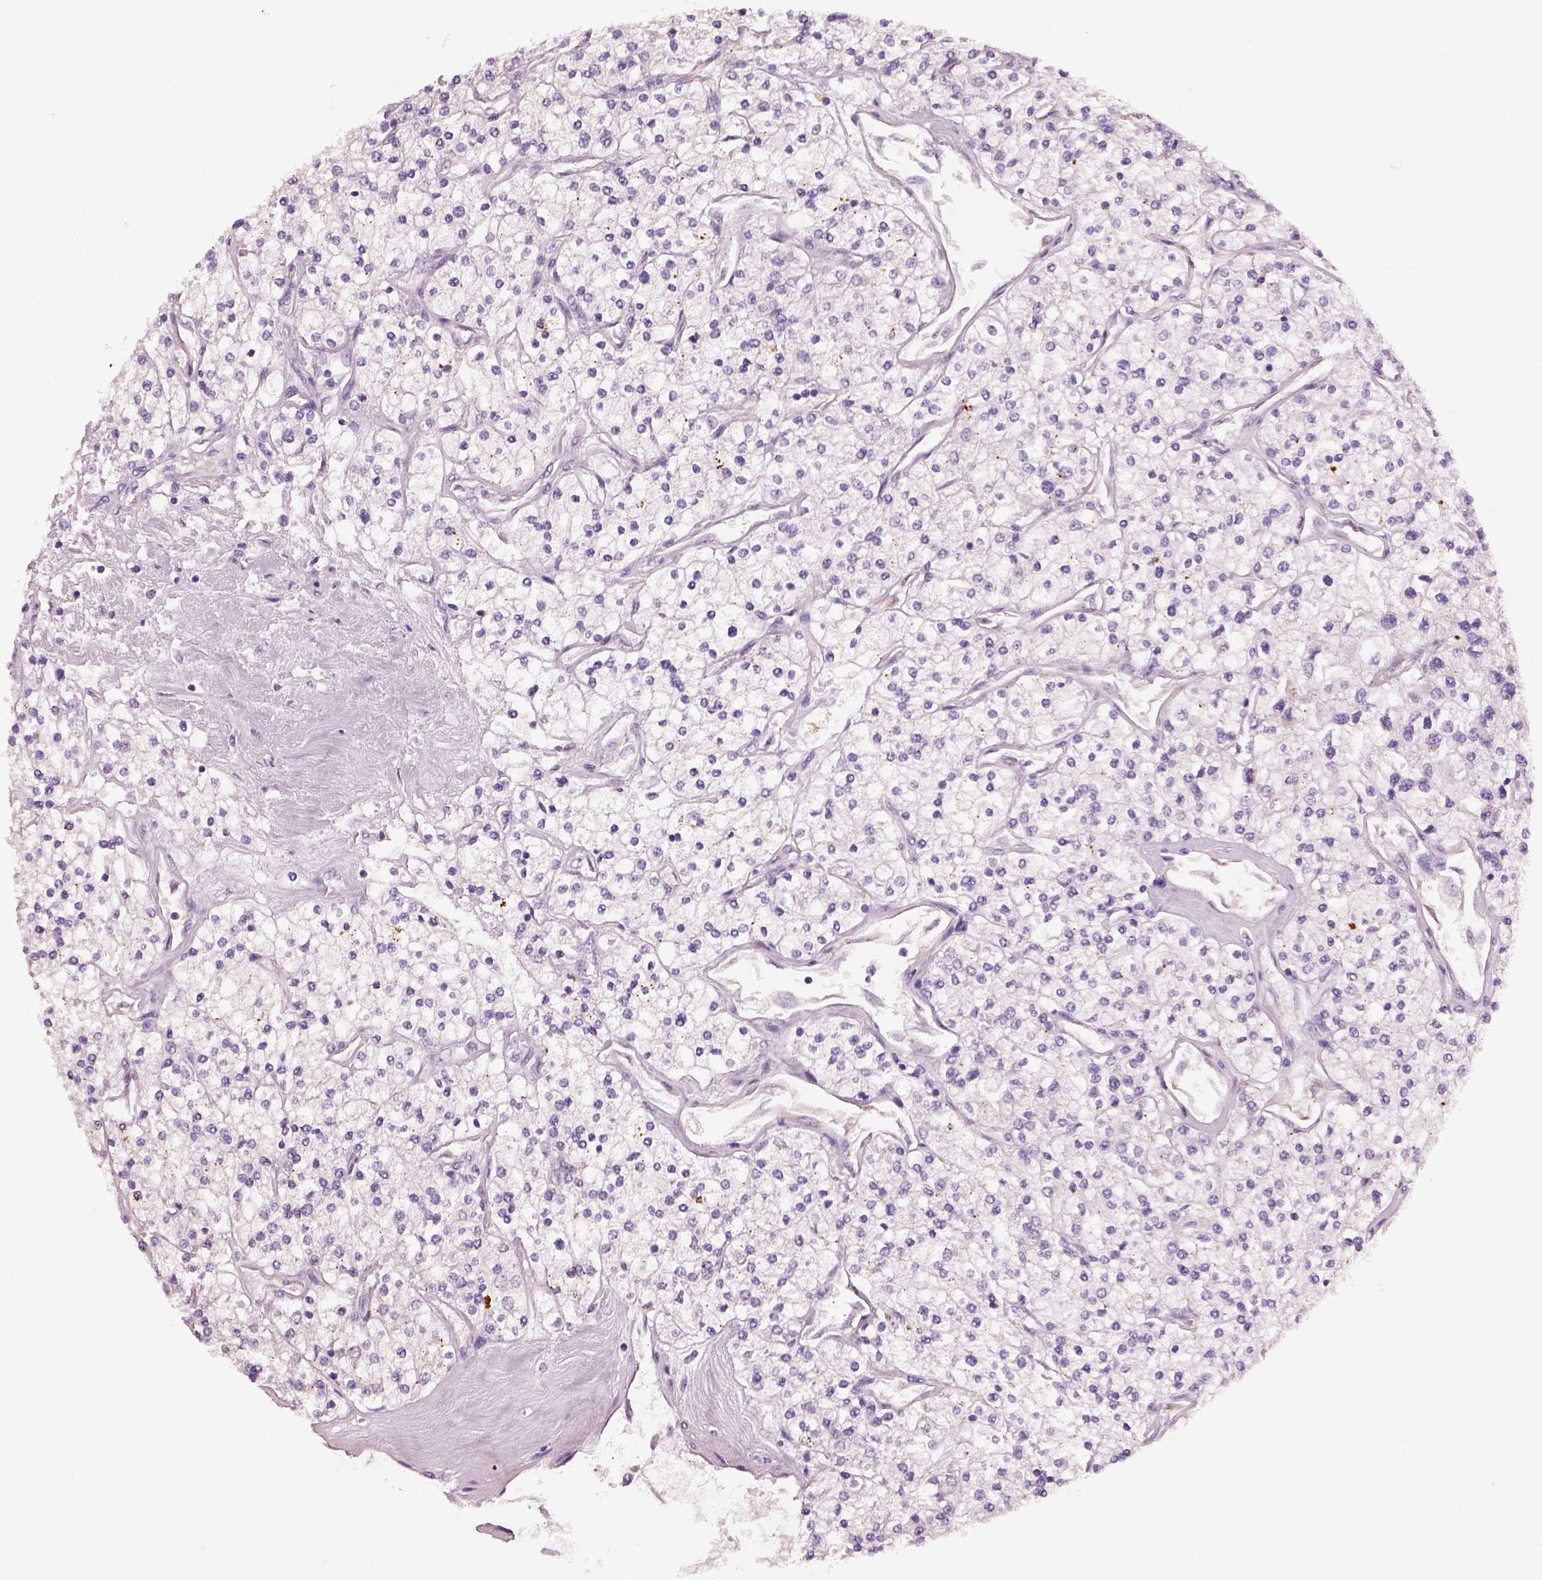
{"staining": {"intensity": "negative", "quantity": "none", "location": "none"}, "tissue": "renal cancer", "cell_type": "Tumor cells", "image_type": "cancer", "snomed": [{"axis": "morphology", "description": "Adenocarcinoma, NOS"}, {"axis": "topography", "description": "Kidney"}], "caption": "This histopathology image is of adenocarcinoma (renal) stained with IHC to label a protein in brown with the nuclei are counter-stained blue. There is no staining in tumor cells. (DAB immunohistochemistry (IHC) with hematoxylin counter stain).", "gene": "ELSPBP1", "patient": {"sex": "male", "age": 80}}